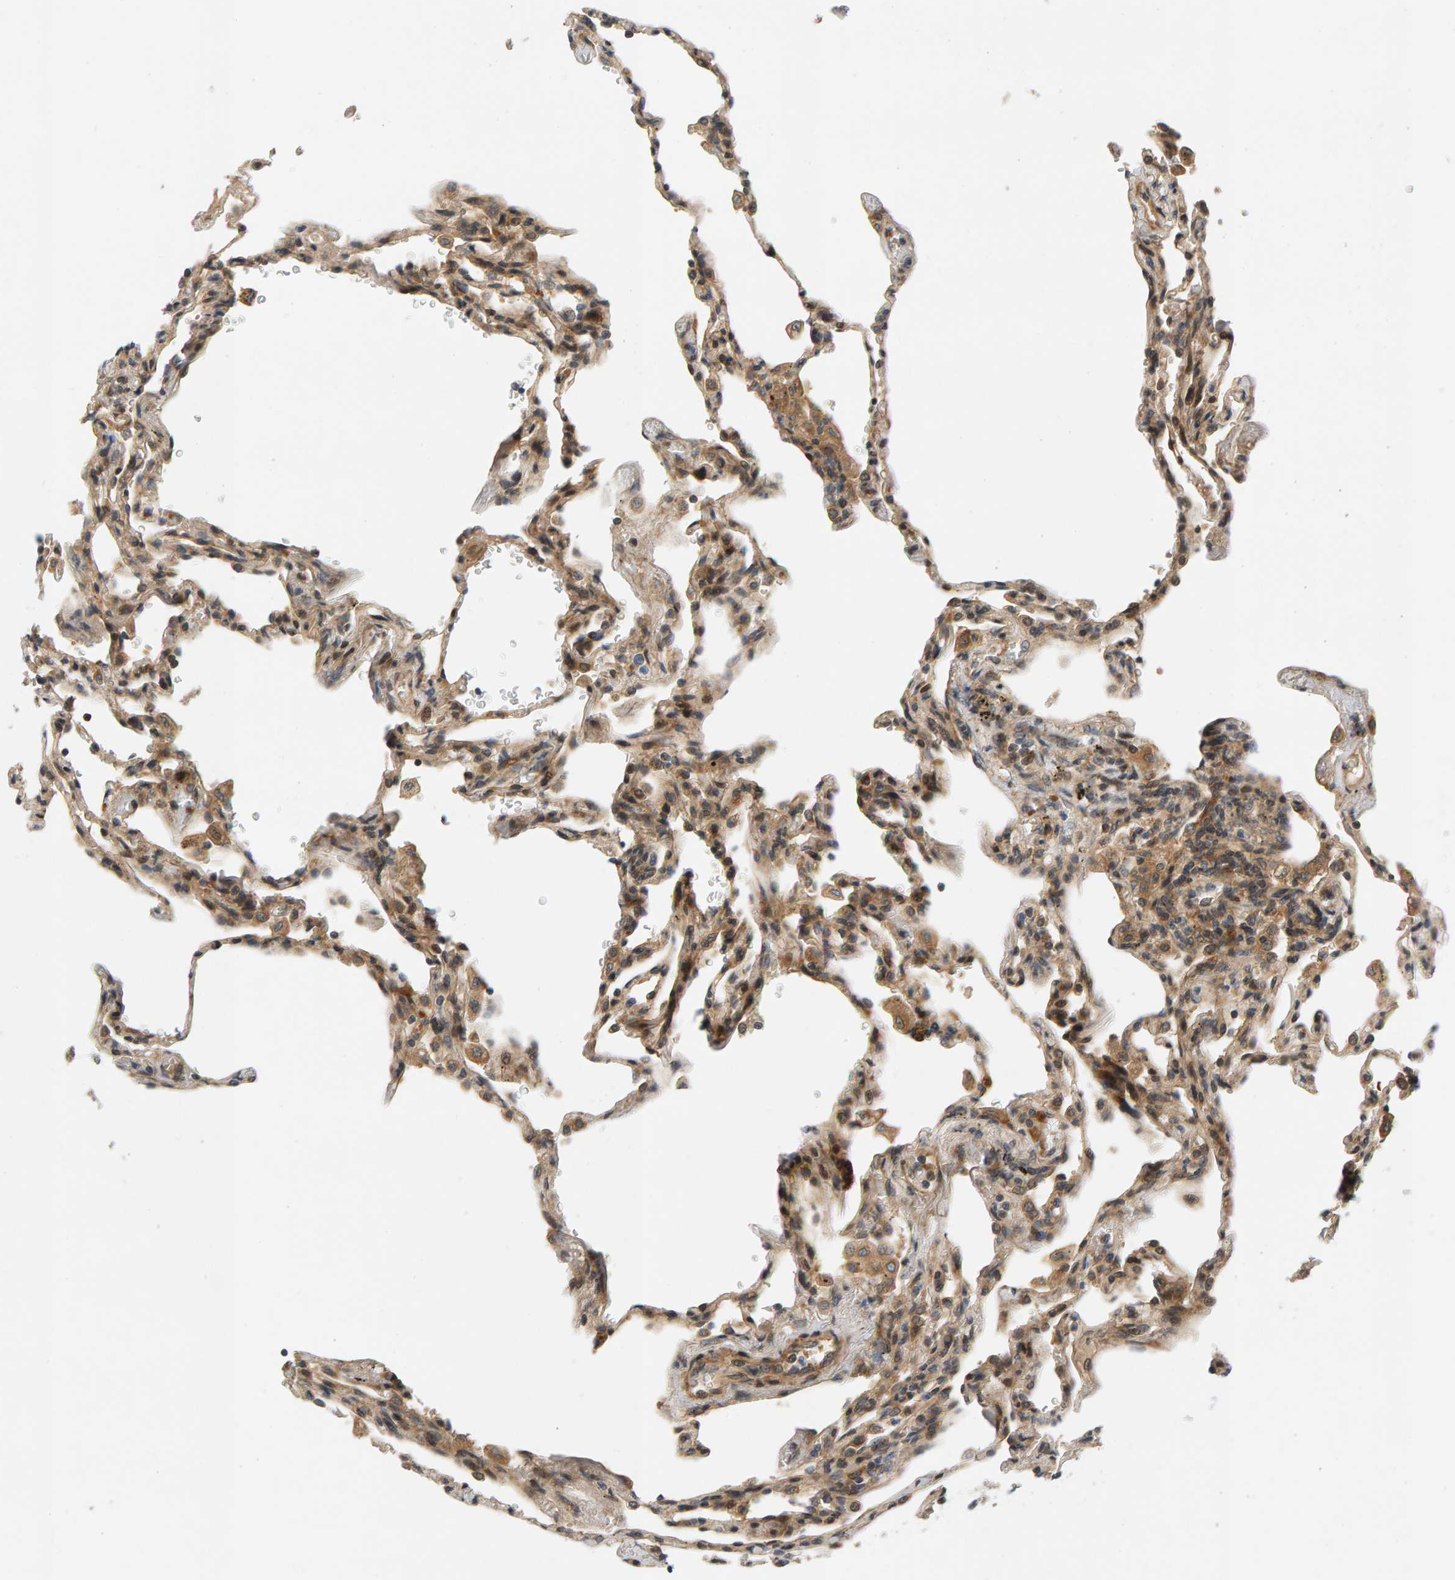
{"staining": {"intensity": "moderate", "quantity": "25%-75%", "location": "cytoplasmic/membranous"}, "tissue": "lung", "cell_type": "Alveolar cells", "image_type": "normal", "snomed": [{"axis": "morphology", "description": "Normal tissue, NOS"}, {"axis": "topography", "description": "Lung"}], "caption": "DAB (3,3'-diaminobenzidine) immunohistochemical staining of benign human lung exhibits moderate cytoplasmic/membranous protein staining in about 25%-75% of alveolar cells.", "gene": "BAHCC1", "patient": {"sex": "male", "age": 59}}